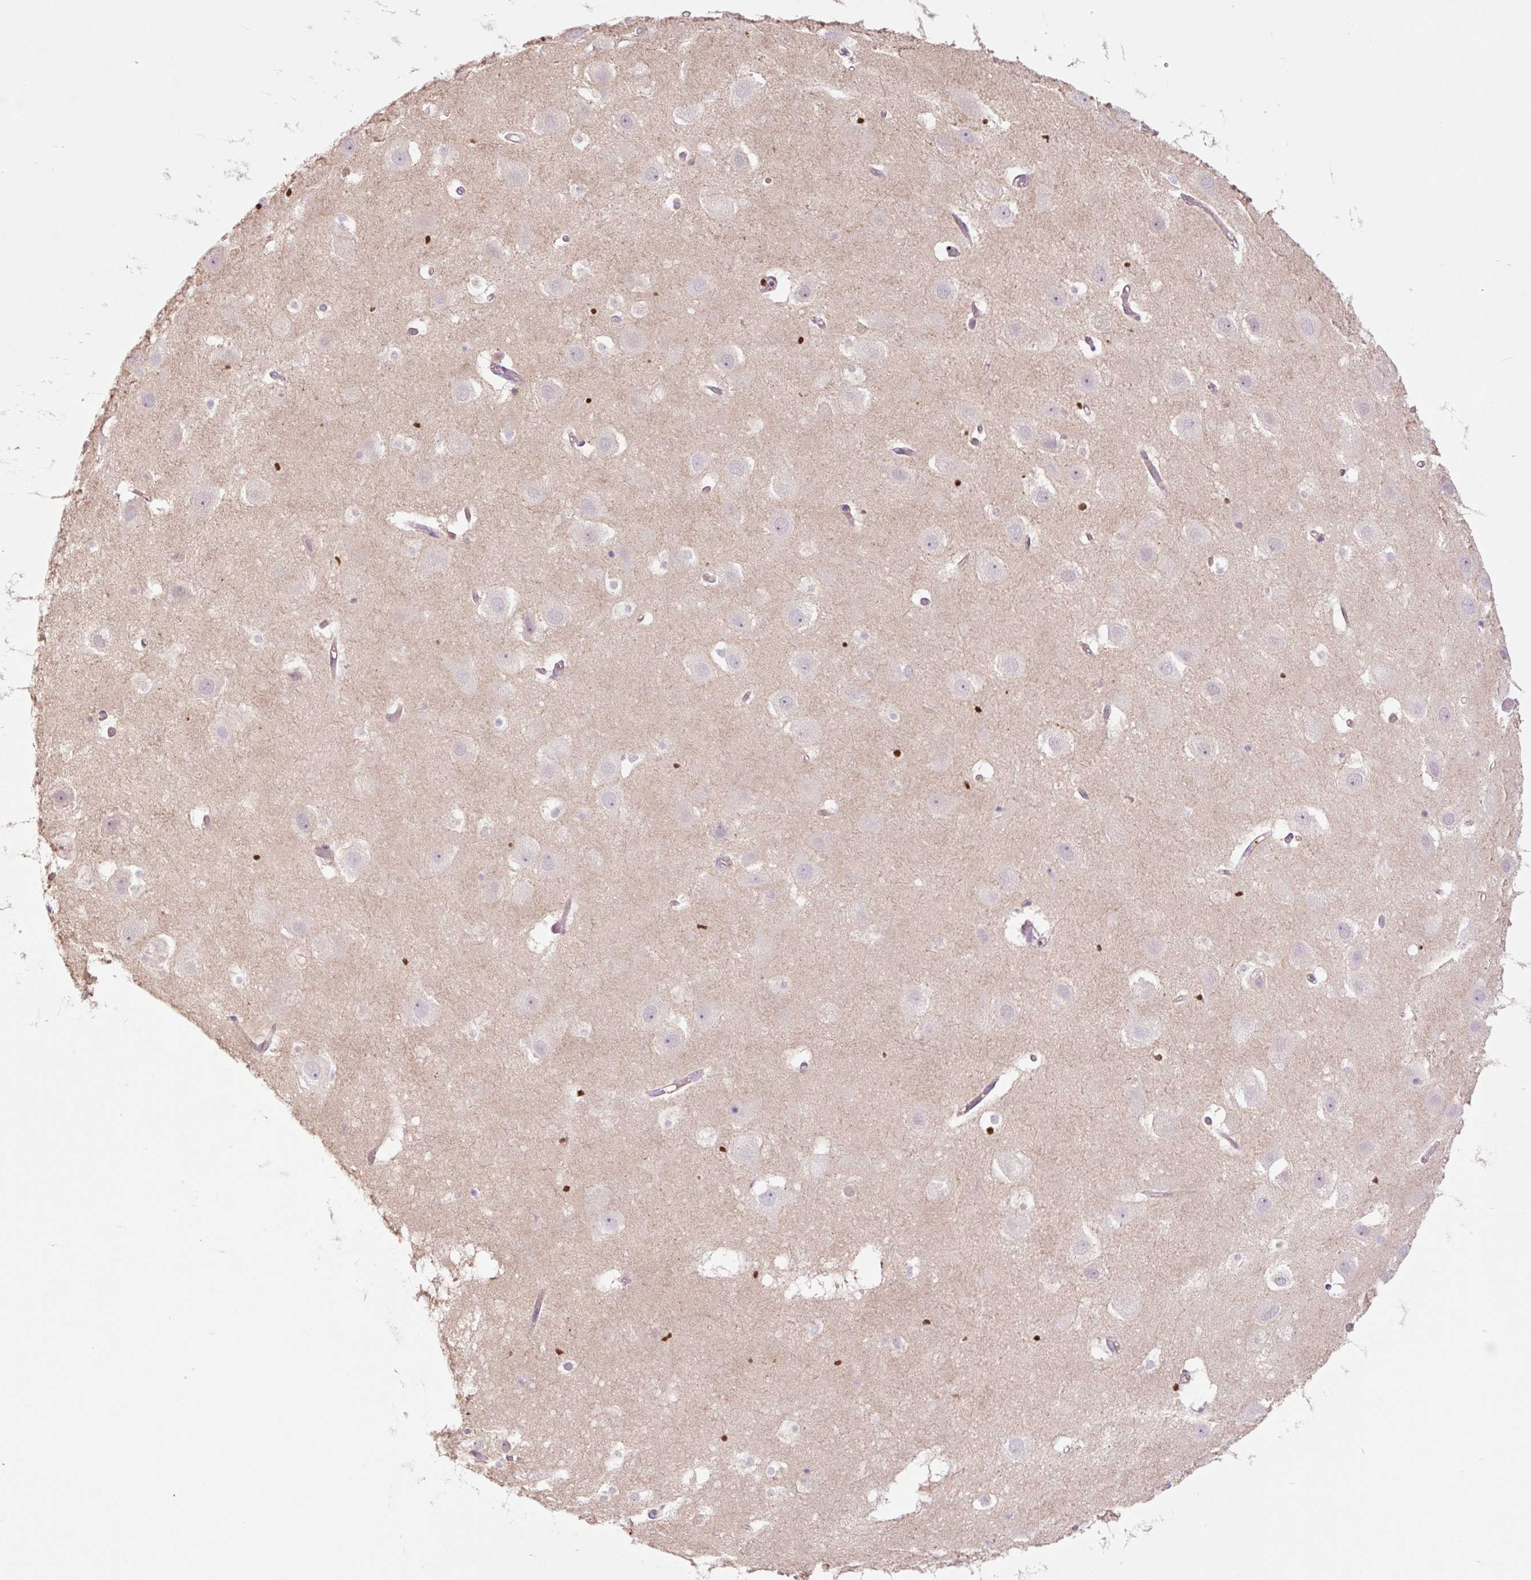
{"staining": {"intensity": "negative", "quantity": "none", "location": "none"}, "tissue": "hippocampus", "cell_type": "Glial cells", "image_type": "normal", "snomed": [{"axis": "morphology", "description": "Normal tissue, NOS"}, {"axis": "topography", "description": "Hippocampus"}], "caption": "IHC histopathology image of benign hippocampus stained for a protein (brown), which reveals no positivity in glial cells.", "gene": "SPI1", "patient": {"sex": "female", "age": 52}}